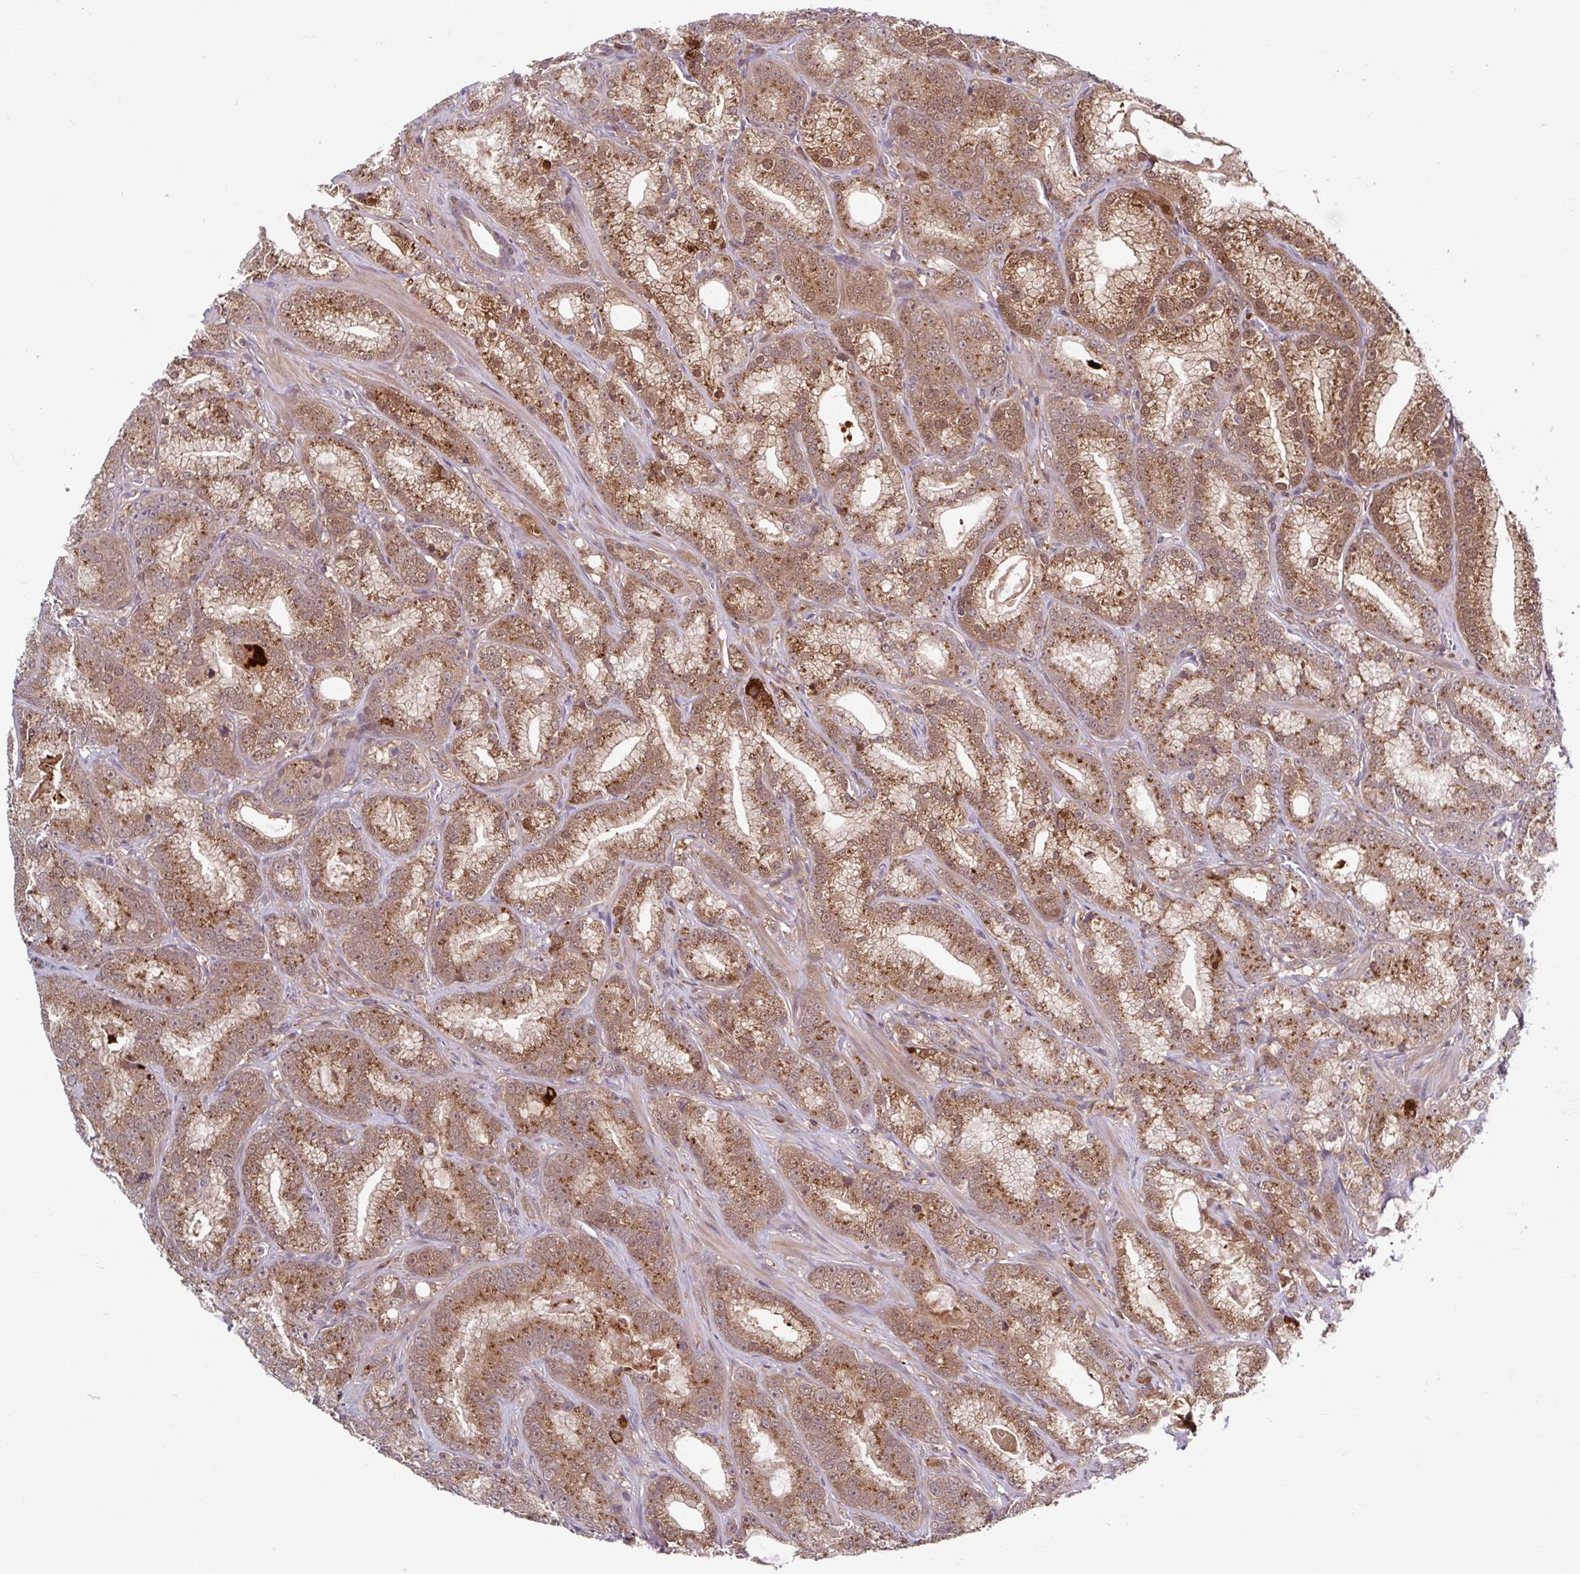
{"staining": {"intensity": "moderate", "quantity": ">75%", "location": "cytoplasmic/membranous,nuclear"}, "tissue": "prostate cancer", "cell_type": "Tumor cells", "image_type": "cancer", "snomed": [{"axis": "morphology", "description": "Adenocarcinoma, High grade"}, {"axis": "topography", "description": "Prostate"}], "caption": "The histopathology image reveals immunohistochemical staining of high-grade adenocarcinoma (prostate). There is moderate cytoplasmic/membranous and nuclear staining is appreciated in about >75% of tumor cells. The staining was performed using DAB, with brown indicating positive protein expression. Nuclei are stained blue with hematoxylin.", "gene": "BLVRA", "patient": {"sex": "male", "age": 65}}